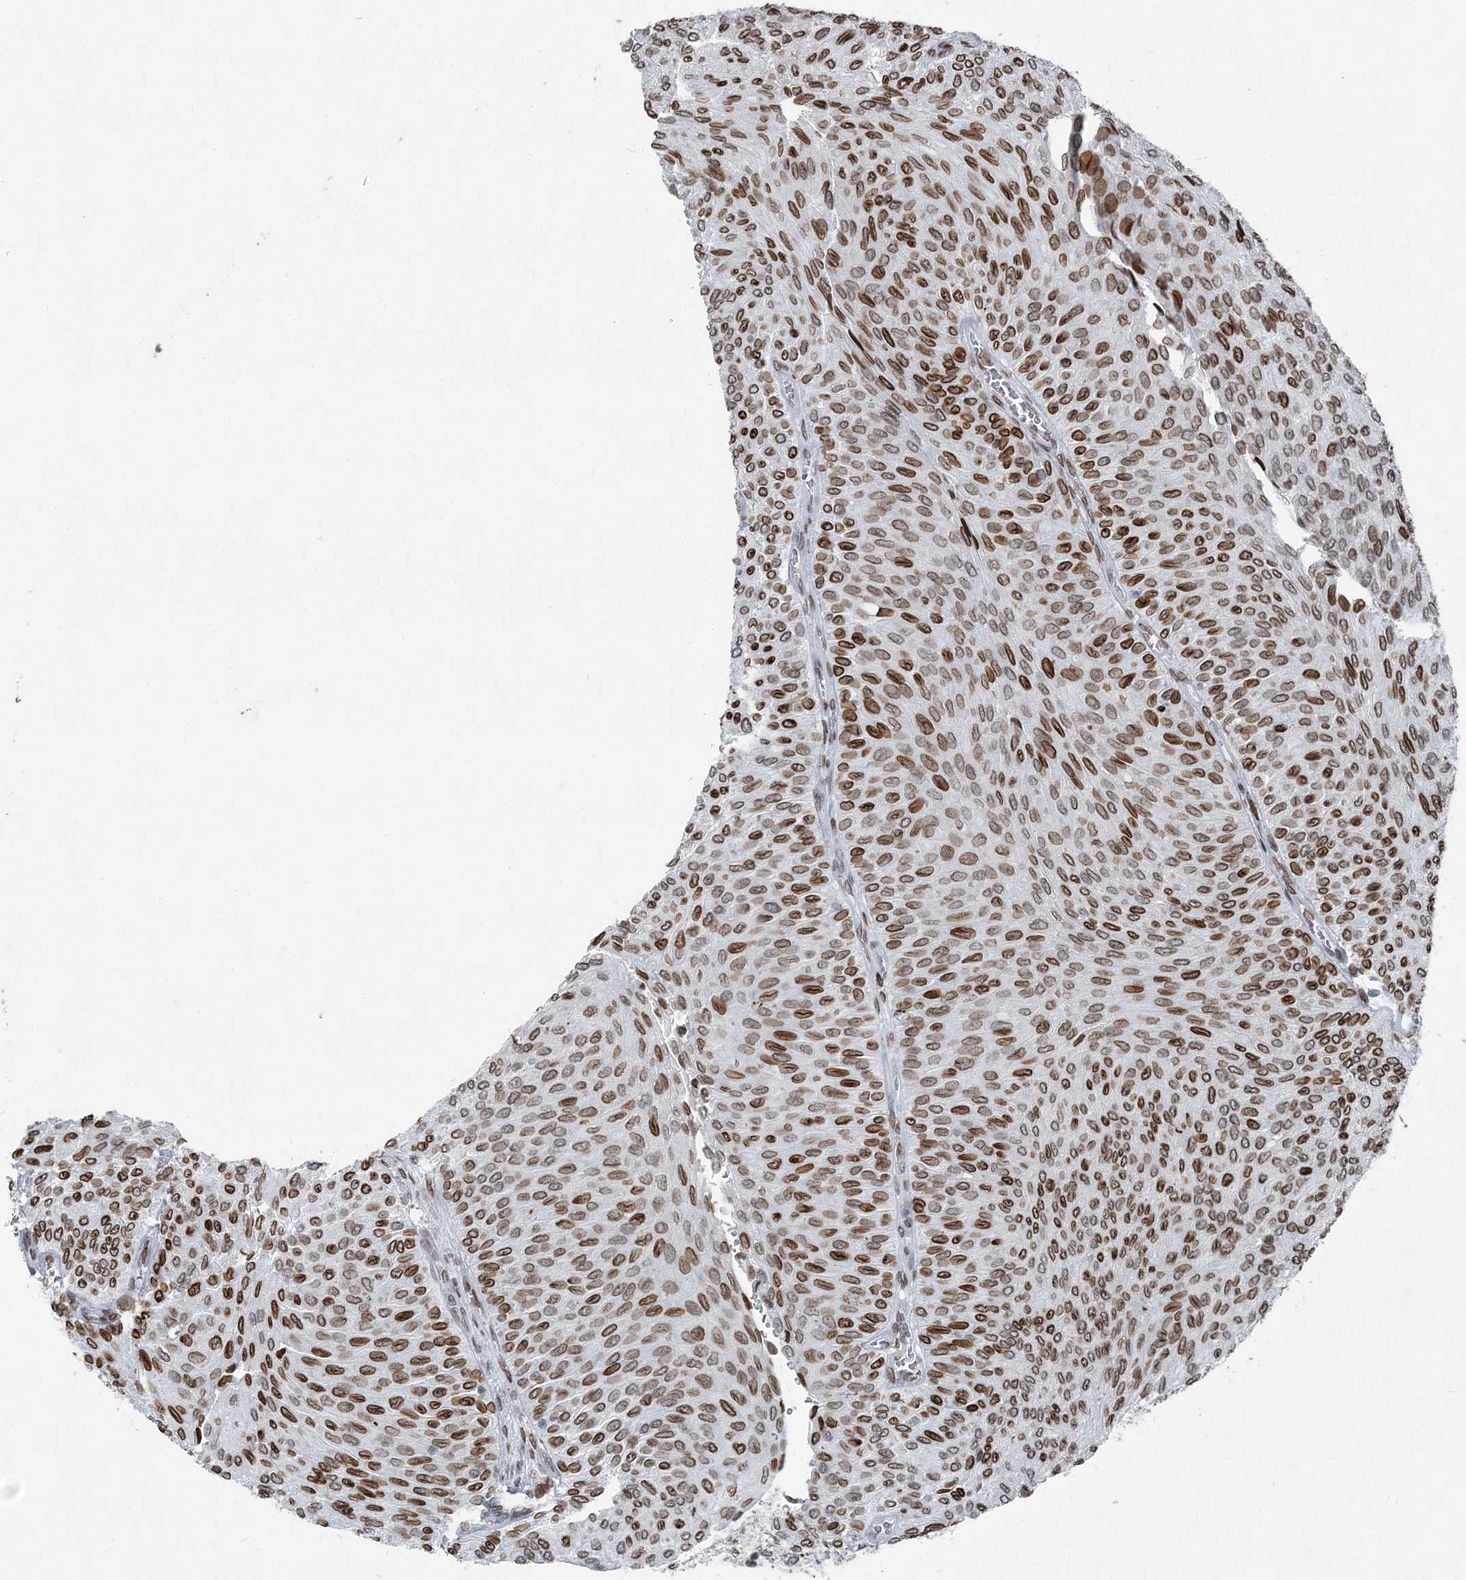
{"staining": {"intensity": "moderate", "quantity": ">75%", "location": "cytoplasmic/membranous,nuclear"}, "tissue": "urothelial cancer", "cell_type": "Tumor cells", "image_type": "cancer", "snomed": [{"axis": "morphology", "description": "Urothelial carcinoma, Low grade"}, {"axis": "topography", "description": "Urinary bladder"}], "caption": "DAB (3,3'-diaminobenzidine) immunohistochemical staining of human low-grade urothelial carcinoma shows moderate cytoplasmic/membranous and nuclear protein positivity in about >75% of tumor cells.", "gene": "GJD4", "patient": {"sex": "male", "age": 78}}